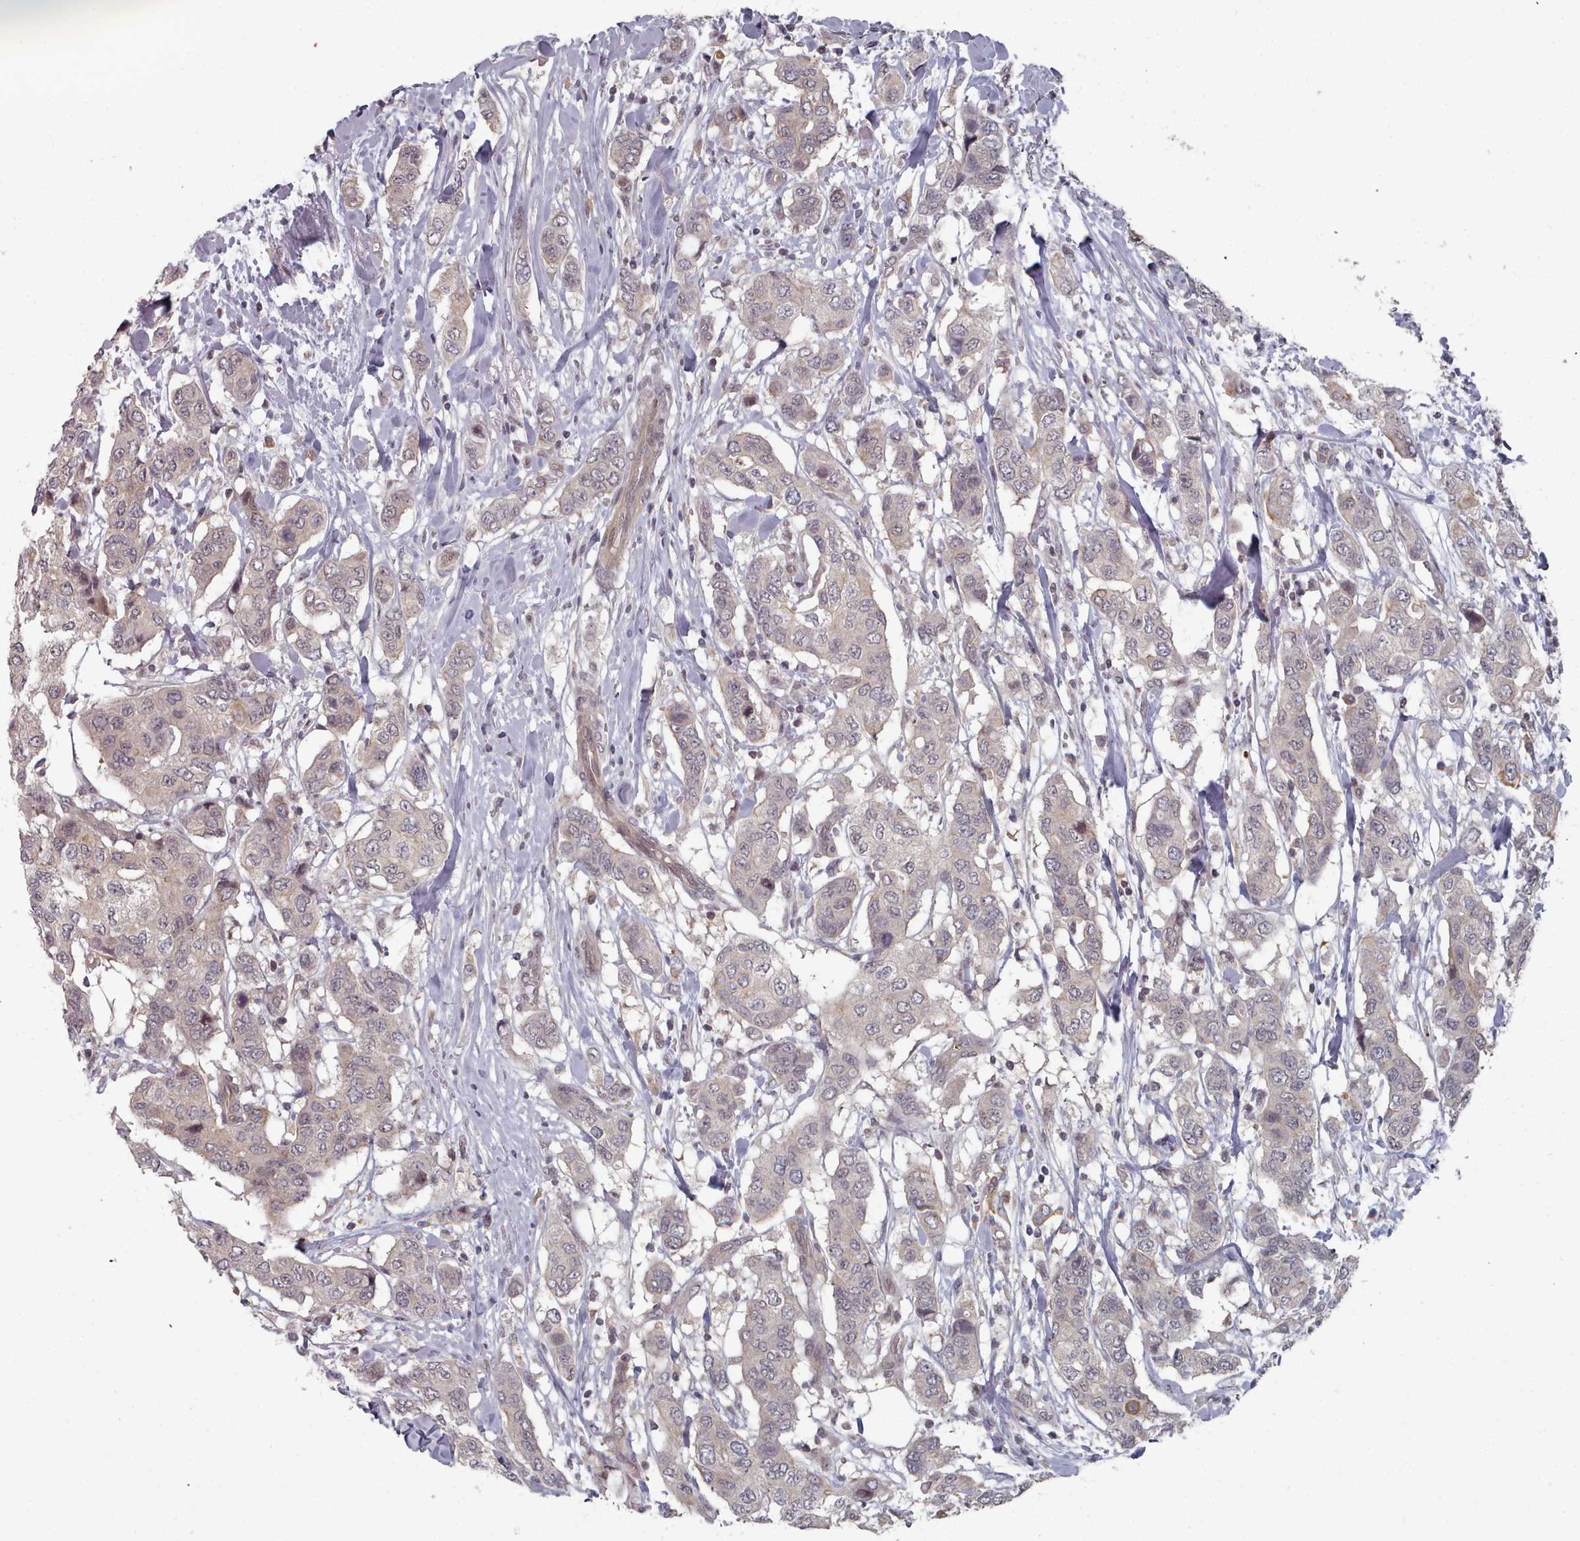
{"staining": {"intensity": "negative", "quantity": "none", "location": "none"}, "tissue": "breast cancer", "cell_type": "Tumor cells", "image_type": "cancer", "snomed": [{"axis": "morphology", "description": "Lobular carcinoma"}, {"axis": "topography", "description": "Breast"}], "caption": "DAB (3,3'-diaminobenzidine) immunohistochemical staining of breast cancer shows no significant positivity in tumor cells.", "gene": "HYAL3", "patient": {"sex": "female", "age": 51}}